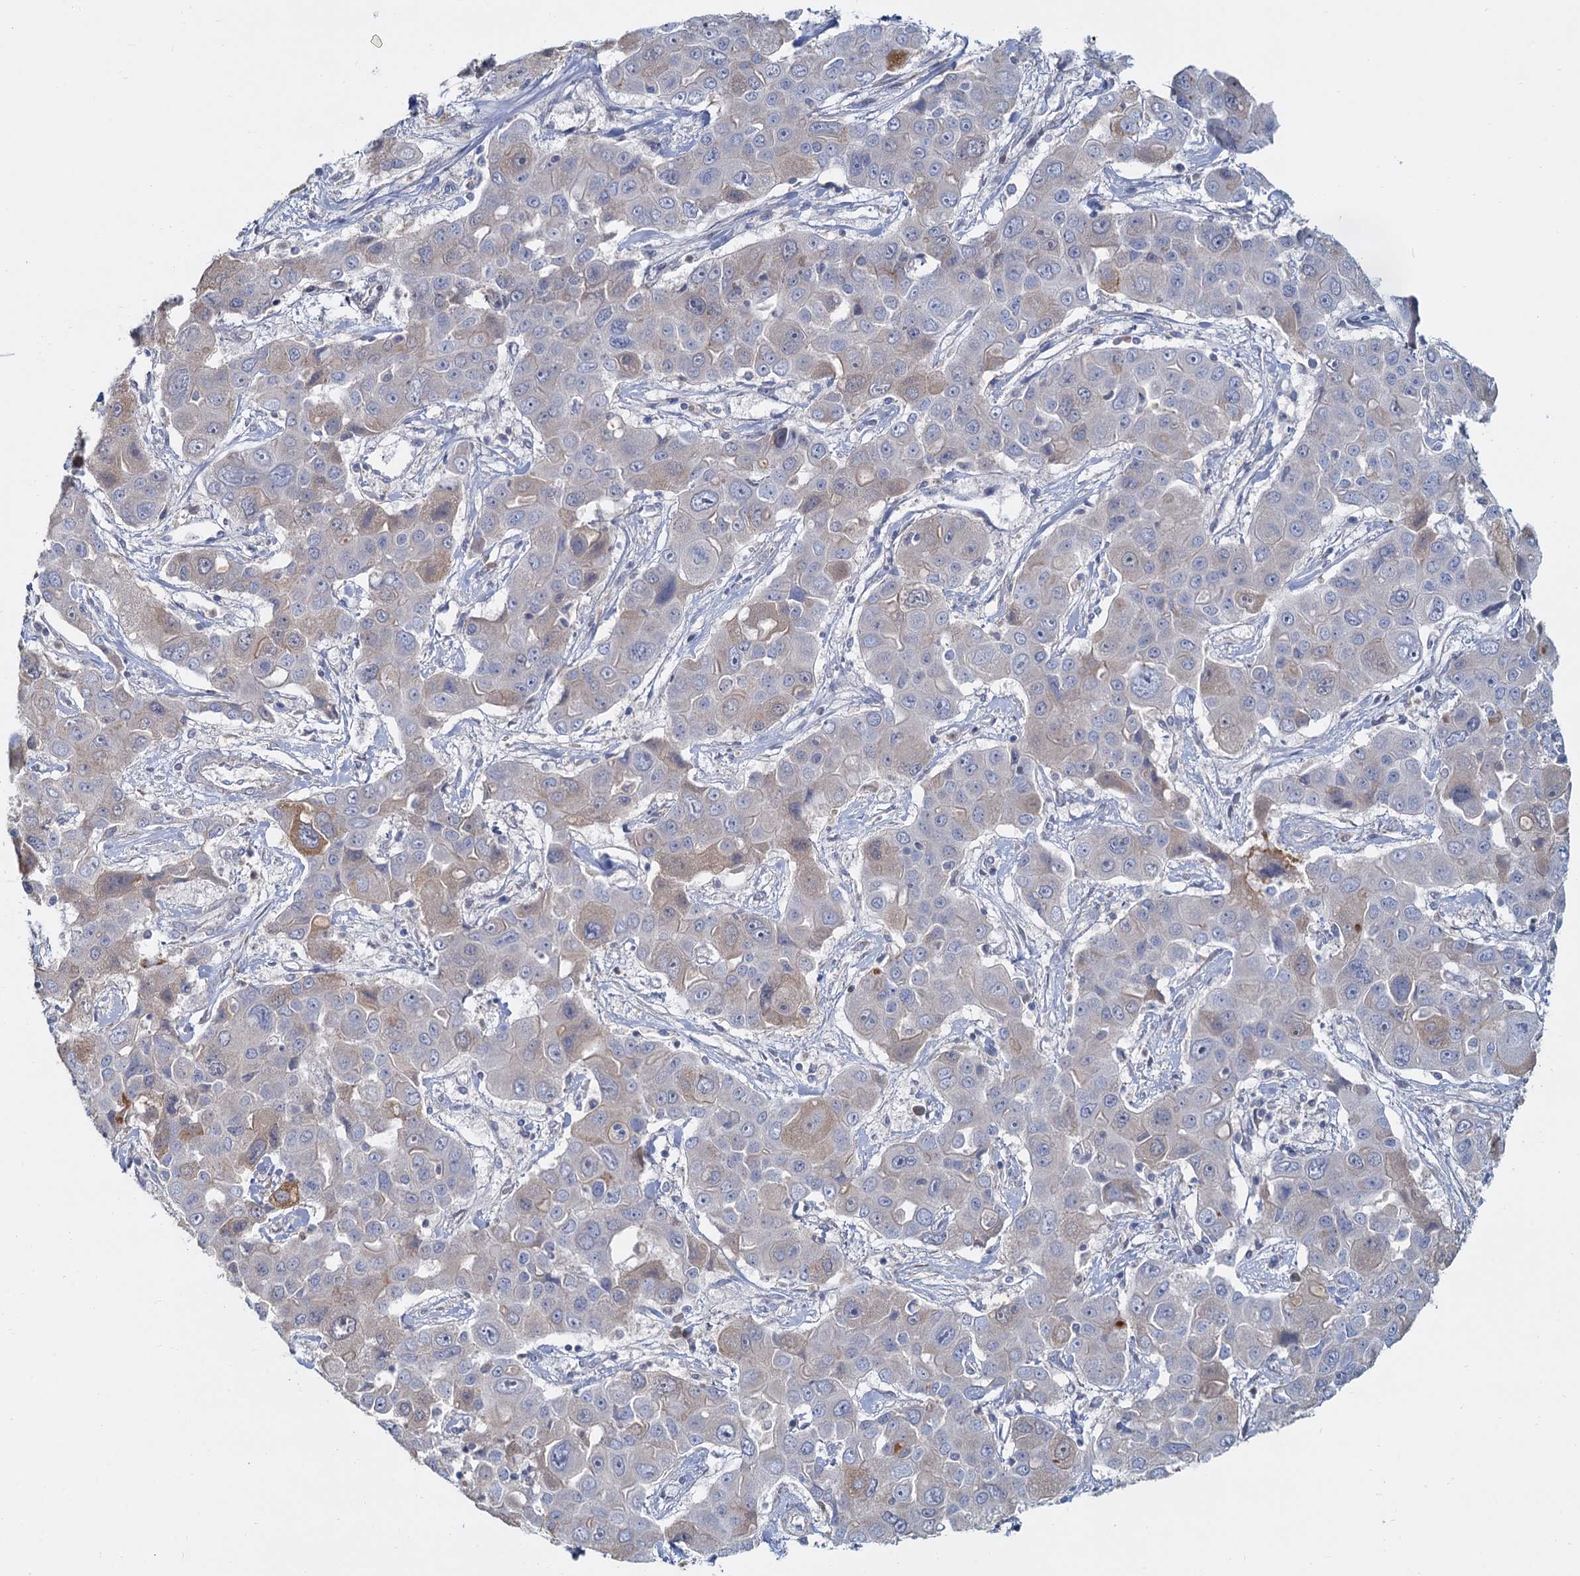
{"staining": {"intensity": "weak", "quantity": "<25%", "location": "cytoplasmic/membranous"}, "tissue": "liver cancer", "cell_type": "Tumor cells", "image_type": "cancer", "snomed": [{"axis": "morphology", "description": "Cholangiocarcinoma"}, {"axis": "topography", "description": "Liver"}], "caption": "IHC image of human liver cholangiocarcinoma stained for a protein (brown), which exhibits no positivity in tumor cells.", "gene": "ACSM3", "patient": {"sex": "male", "age": 67}}